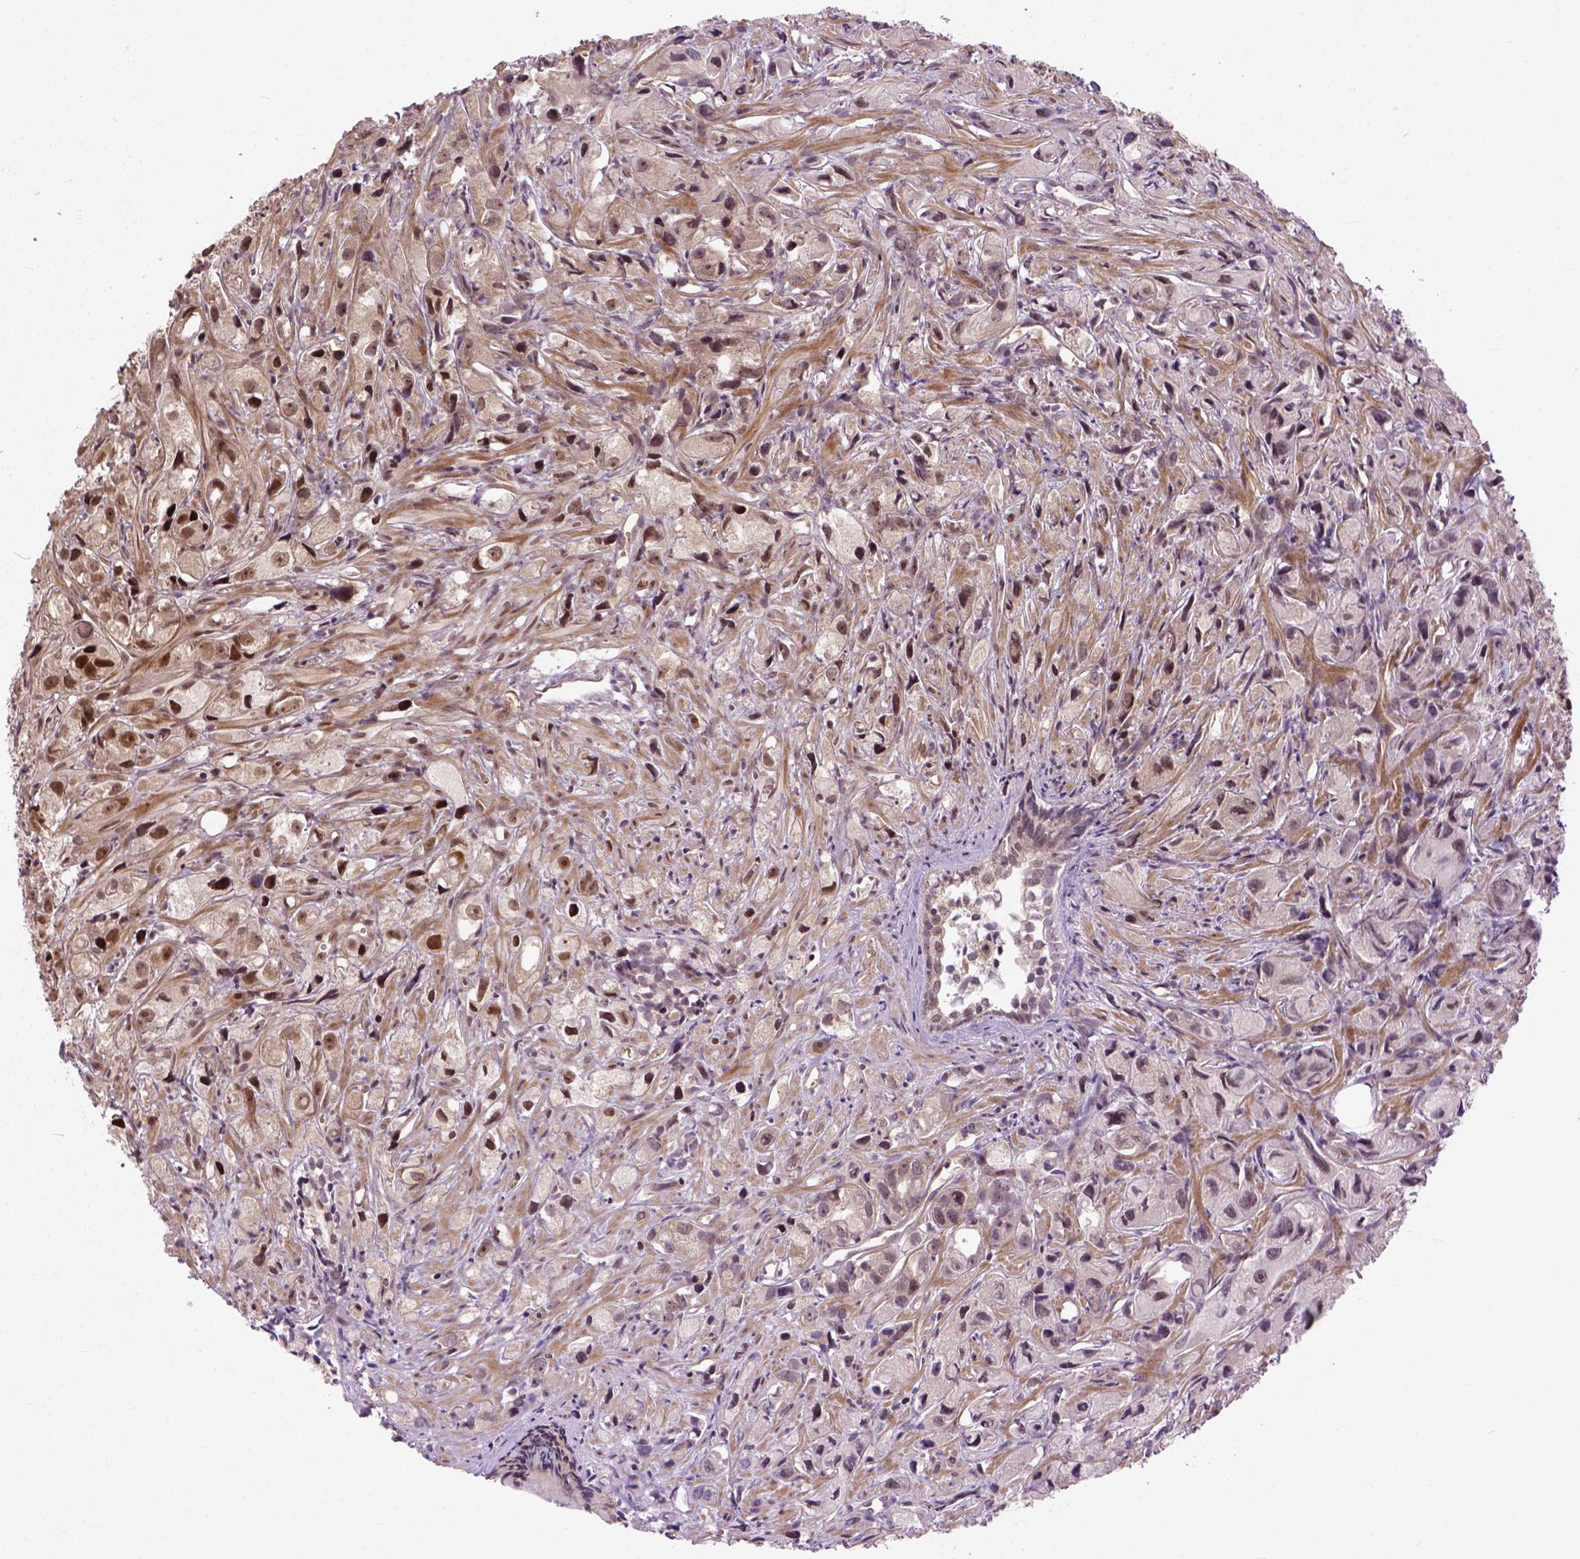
{"staining": {"intensity": "strong", "quantity": "25%-75%", "location": "nuclear"}, "tissue": "prostate cancer", "cell_type": "Tumor cells", "image_type": "cancer", "snomed": [{"axis": "morphology", "description": "Adenocarcinoma, High grade"}, {"axis": "topography", "description": "Prostate"}], "caption": "This is an image of IHC staining of adenocarcinoma (high-grade) (prostate), which shows strong expression in the nuclear of tumor cells.", "gene": "ZNF630", "patient": {"sex": "male", "age": 75}}